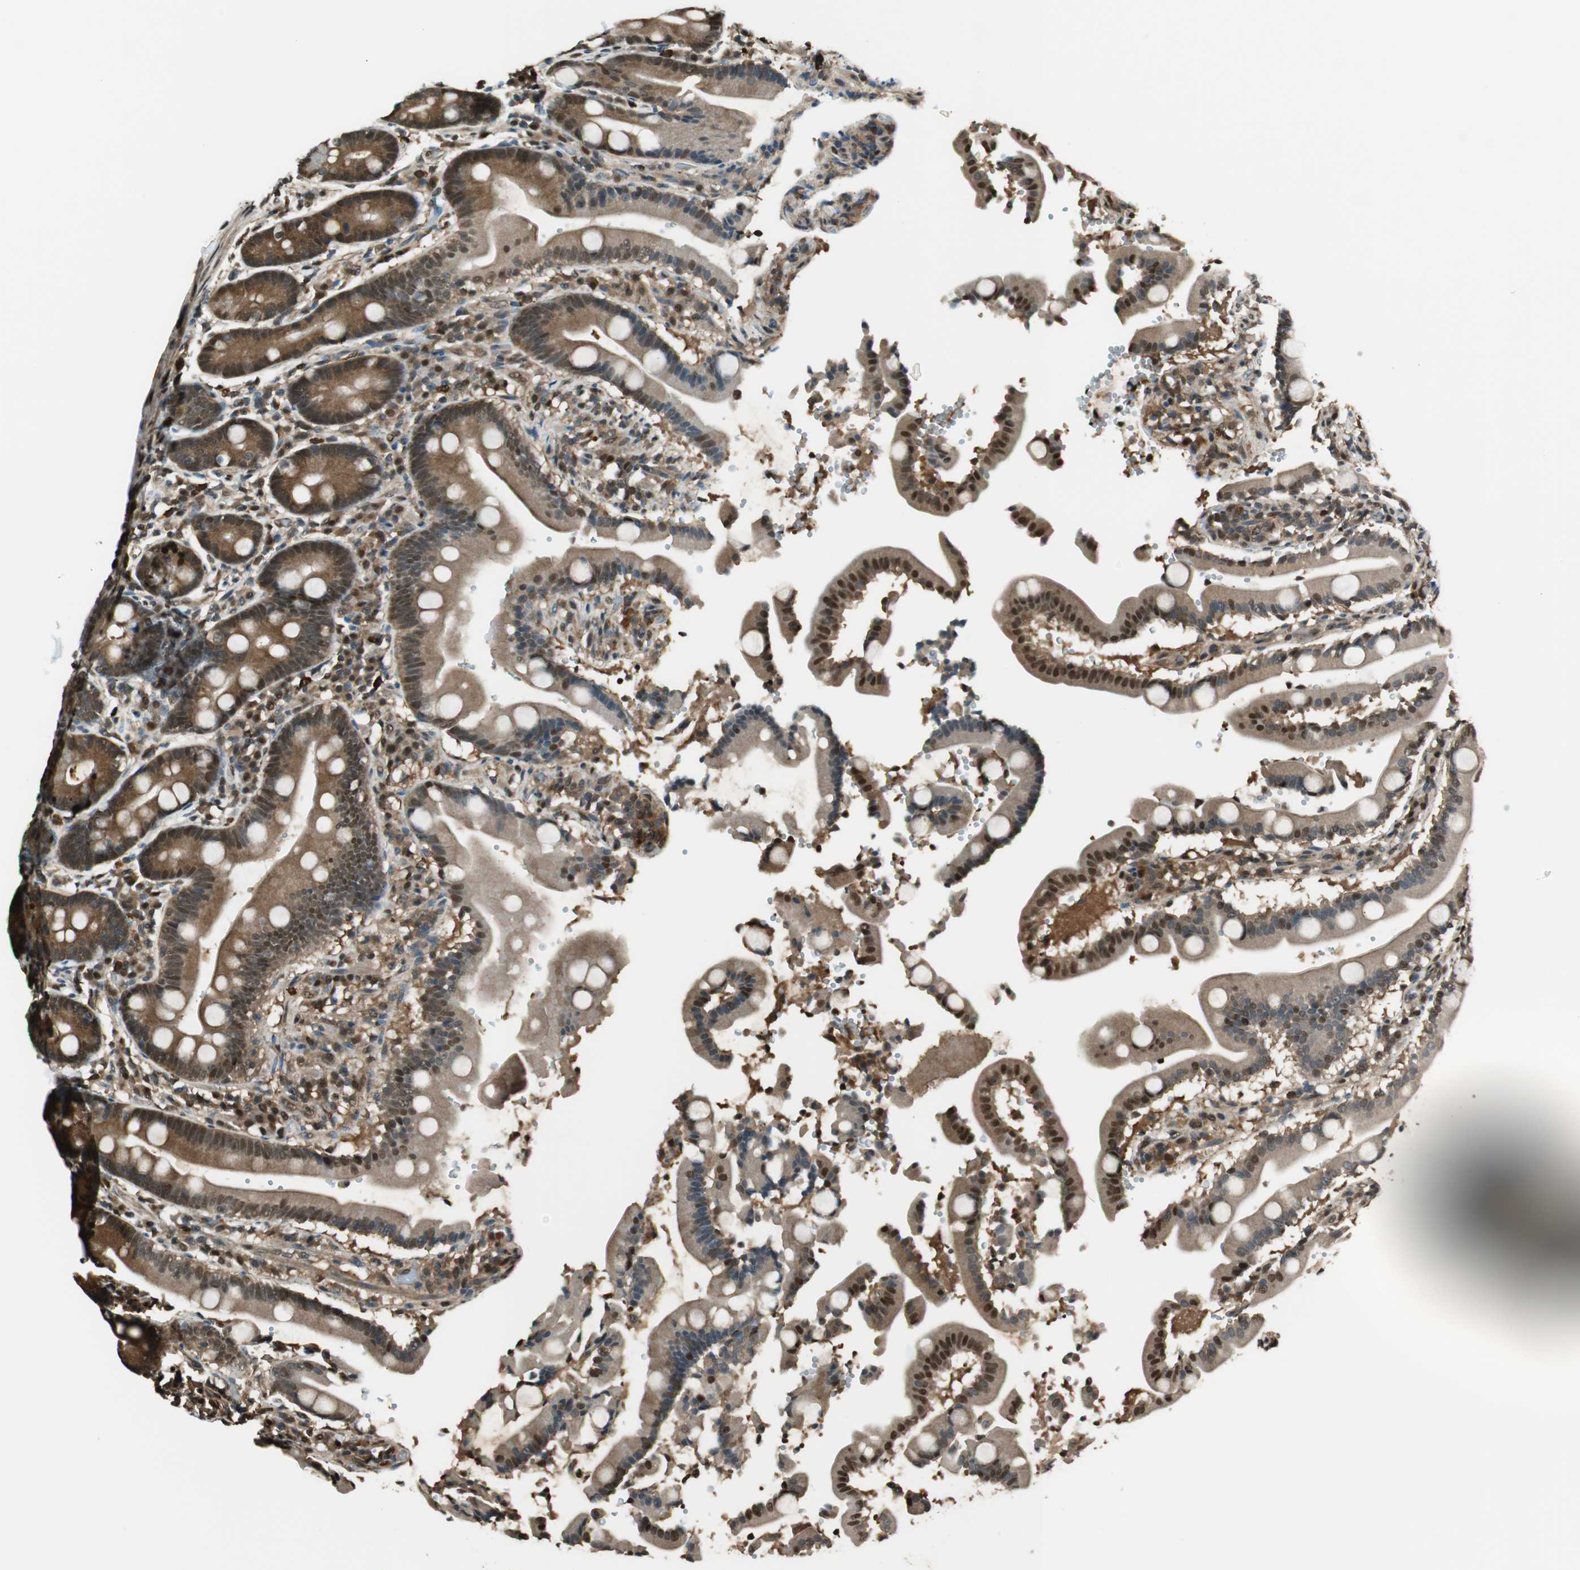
{"staining": {"intensity": "strong", "quantity": ">75%", "location": "cytoplasmic/membranous,nuclear"}, "tissue": "duodenum", "cell_type": "Glandular cells", "image_type": "normal", "snomed": [{"axis": "morphology", "description": "Normal tissue, NOS"}, {"axis": "topography", "description": "Small intestine, NOS"}], "caption": "DAB (3,3'-diaminobenzidine) immunohistochemical staining of normal duodenum shows strong cytoplasmic/membranous,nuclear protein staining in about >75% of glandular cells. (DAB (3,3'-diaminobenzidine) = brown stain, brightfield microscopy at high magnification).", "gene": "ENSG00000268870", "patient": {"sex": "female", "age": 71}}